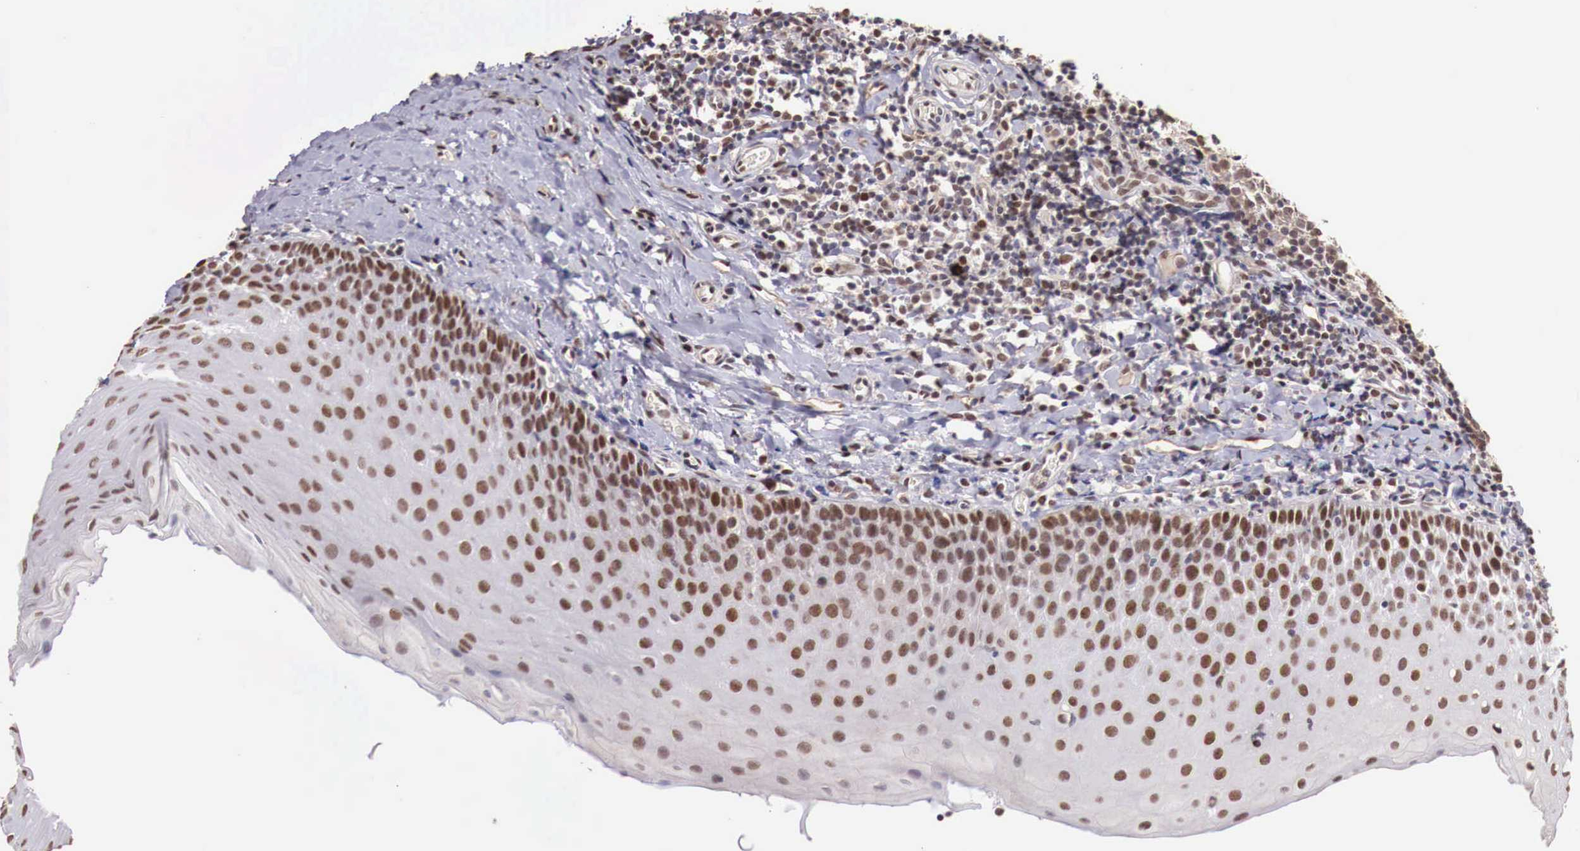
{"staining": {"intensity": "moderate", "quantity": "25%-75%", "location": "nuclear"}, "tissue": "tonsil", "cell_type": "Germinal center cells", "image_type": "normal", "snomed": [{"axis": "morphology", "description": "Normal tissue, NOS"}, {"axis": "topography", "description": "Tonsil"}], "caption": "About 25%-75% of germinal center cells in benign tonsil display moderate nuclear protein staining as visualized by brown immunohistochemical staining.", "gene": "FOXP2", "patient": {"sex": "female", "age": 41}}